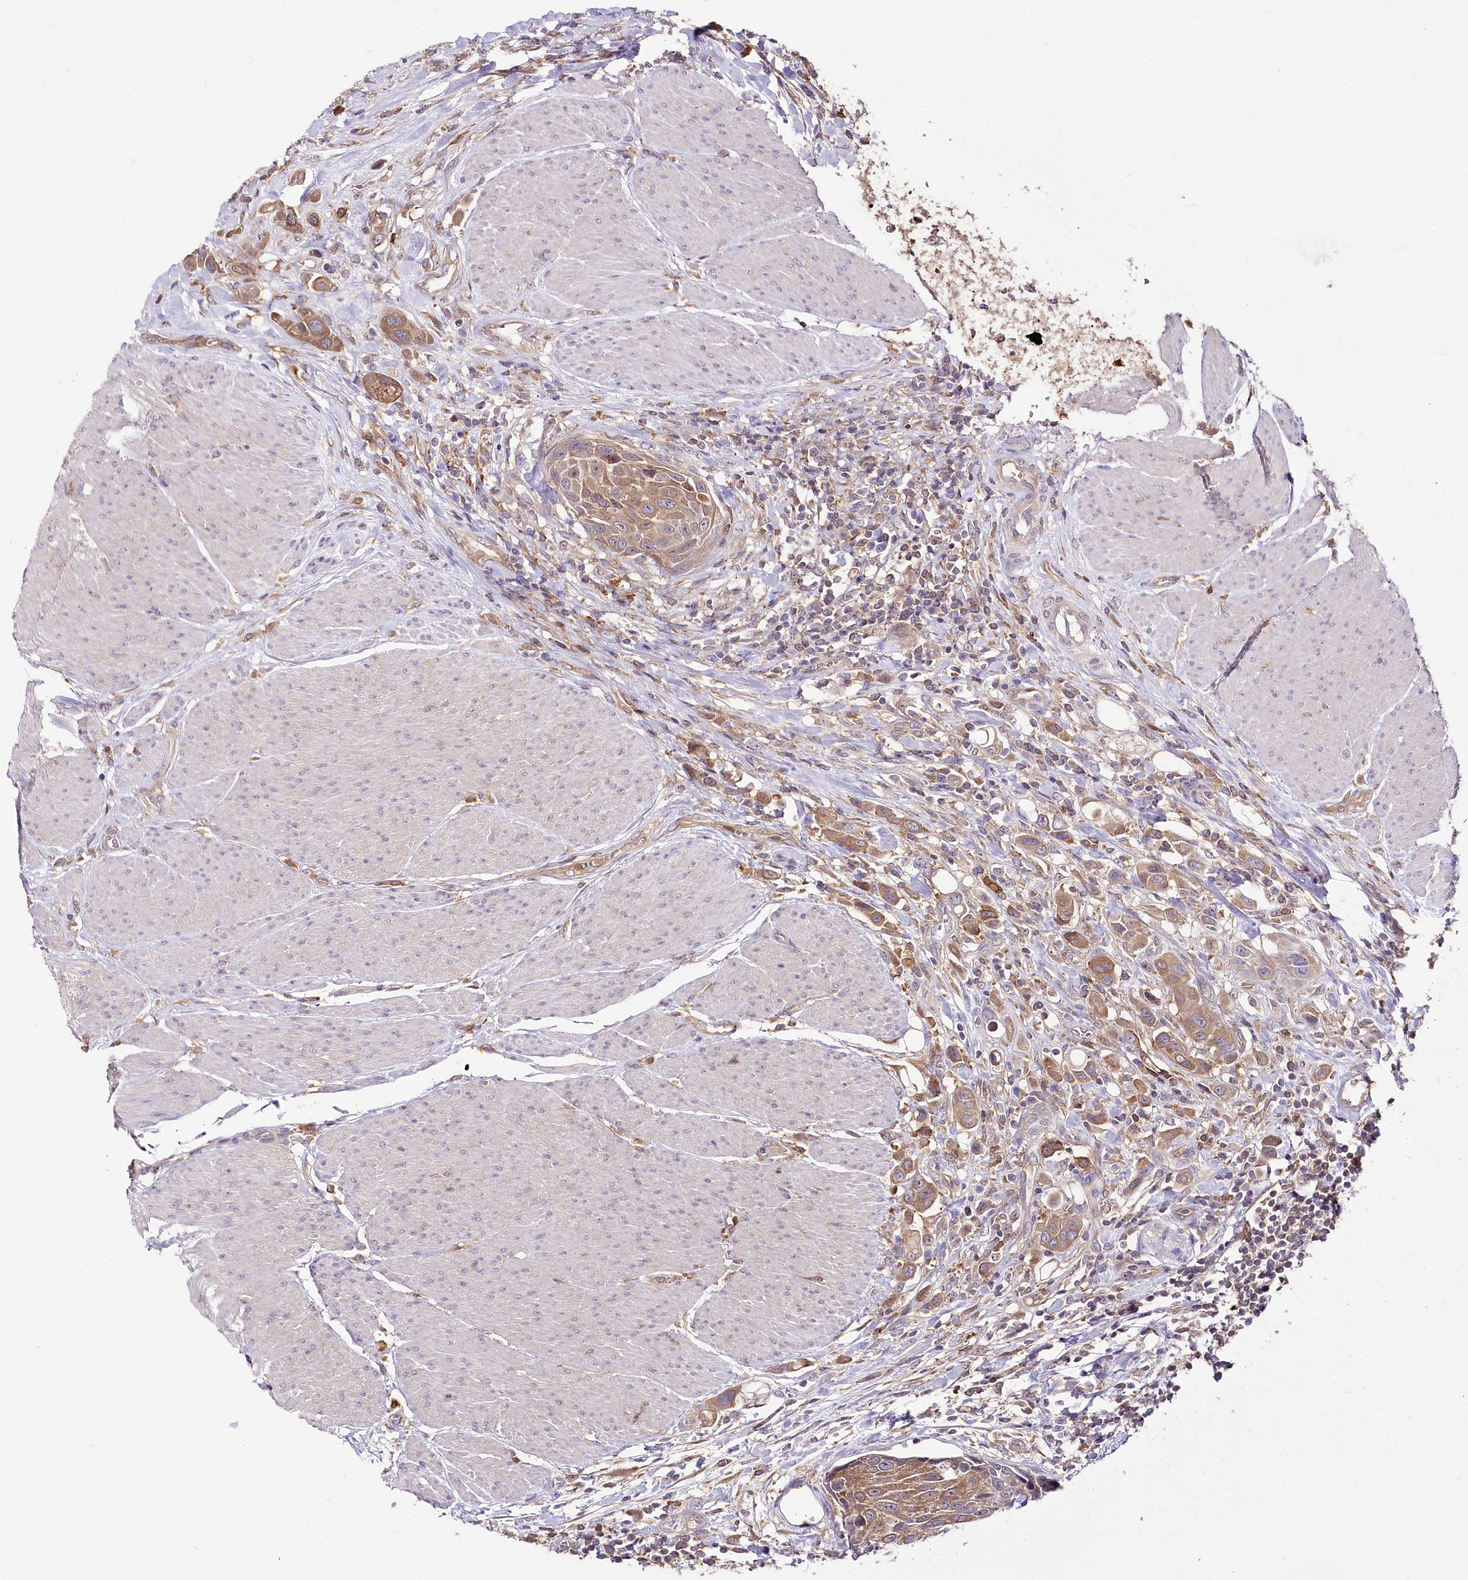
{"staining": {"intensity": "moderate", "quantity": ">75%", "location": "cytoplasmic/membranous"}, "tissue": "urothelial cancer", "cell_type": "Tumor cells", "image_type": "cancer", "snomed": [{"axis": "morphology", "description": "Urothelial carcinoma, High grade"}, {"axis": "topography", "description": "Urinary bladder"}], "caption": "Urothelial carcinoma (high-grade) stained with IHC reveals moderate cytoplasmic/membranous staining in approximately >75% of tumor cells. (Stains: DAB (3,3'-diaminobenzidine) in brown, nuclei in blue, Microscopy: brightfield microscopy at high magnification).", "gene": "UGP2", "patient": {"sex": "male", "age": 50}}